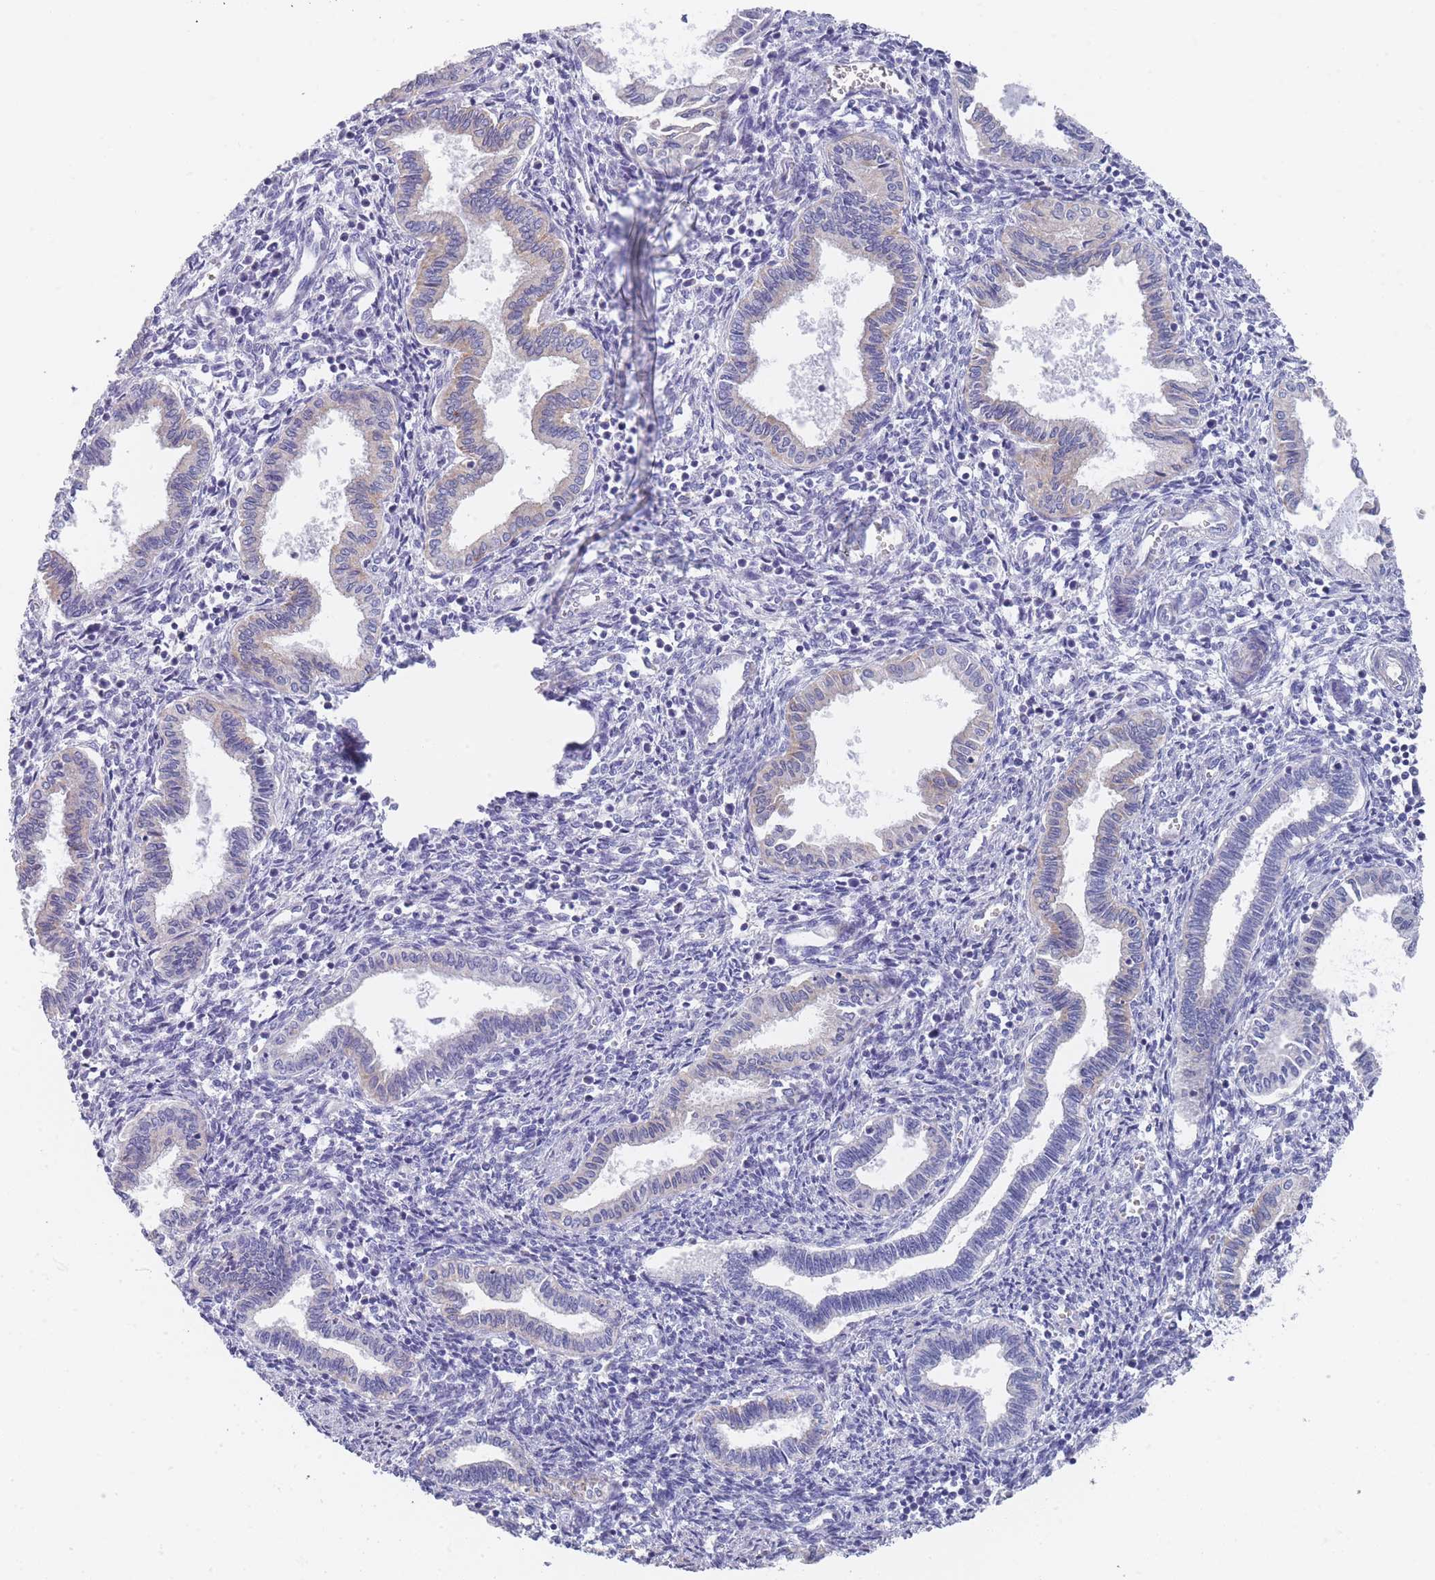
{"staining": {"intensity": "weak", "quantity": "<25%", "location": "cytoplasmic/membranous"}, "tissue": "endometrium", "cell_type": "Cells in endometrial stroma", "image_type": "normal", "snomed": [{"axis": "morphology", "description": "Normal tissue, NOS"}, {"axis": "topography", "description": "Endometrium"}], "caption": "This is a photomicrograph of immunohistochemistry staining of benign endometrium, which shows no staining in cells in endometrial stroma. (Brightfield microscopy of DAB (3,3'-diaminobenzidine) IHC at high magnification).", "gene": "SCCPDH", "patient": {"sex": "female", "age": 37}}